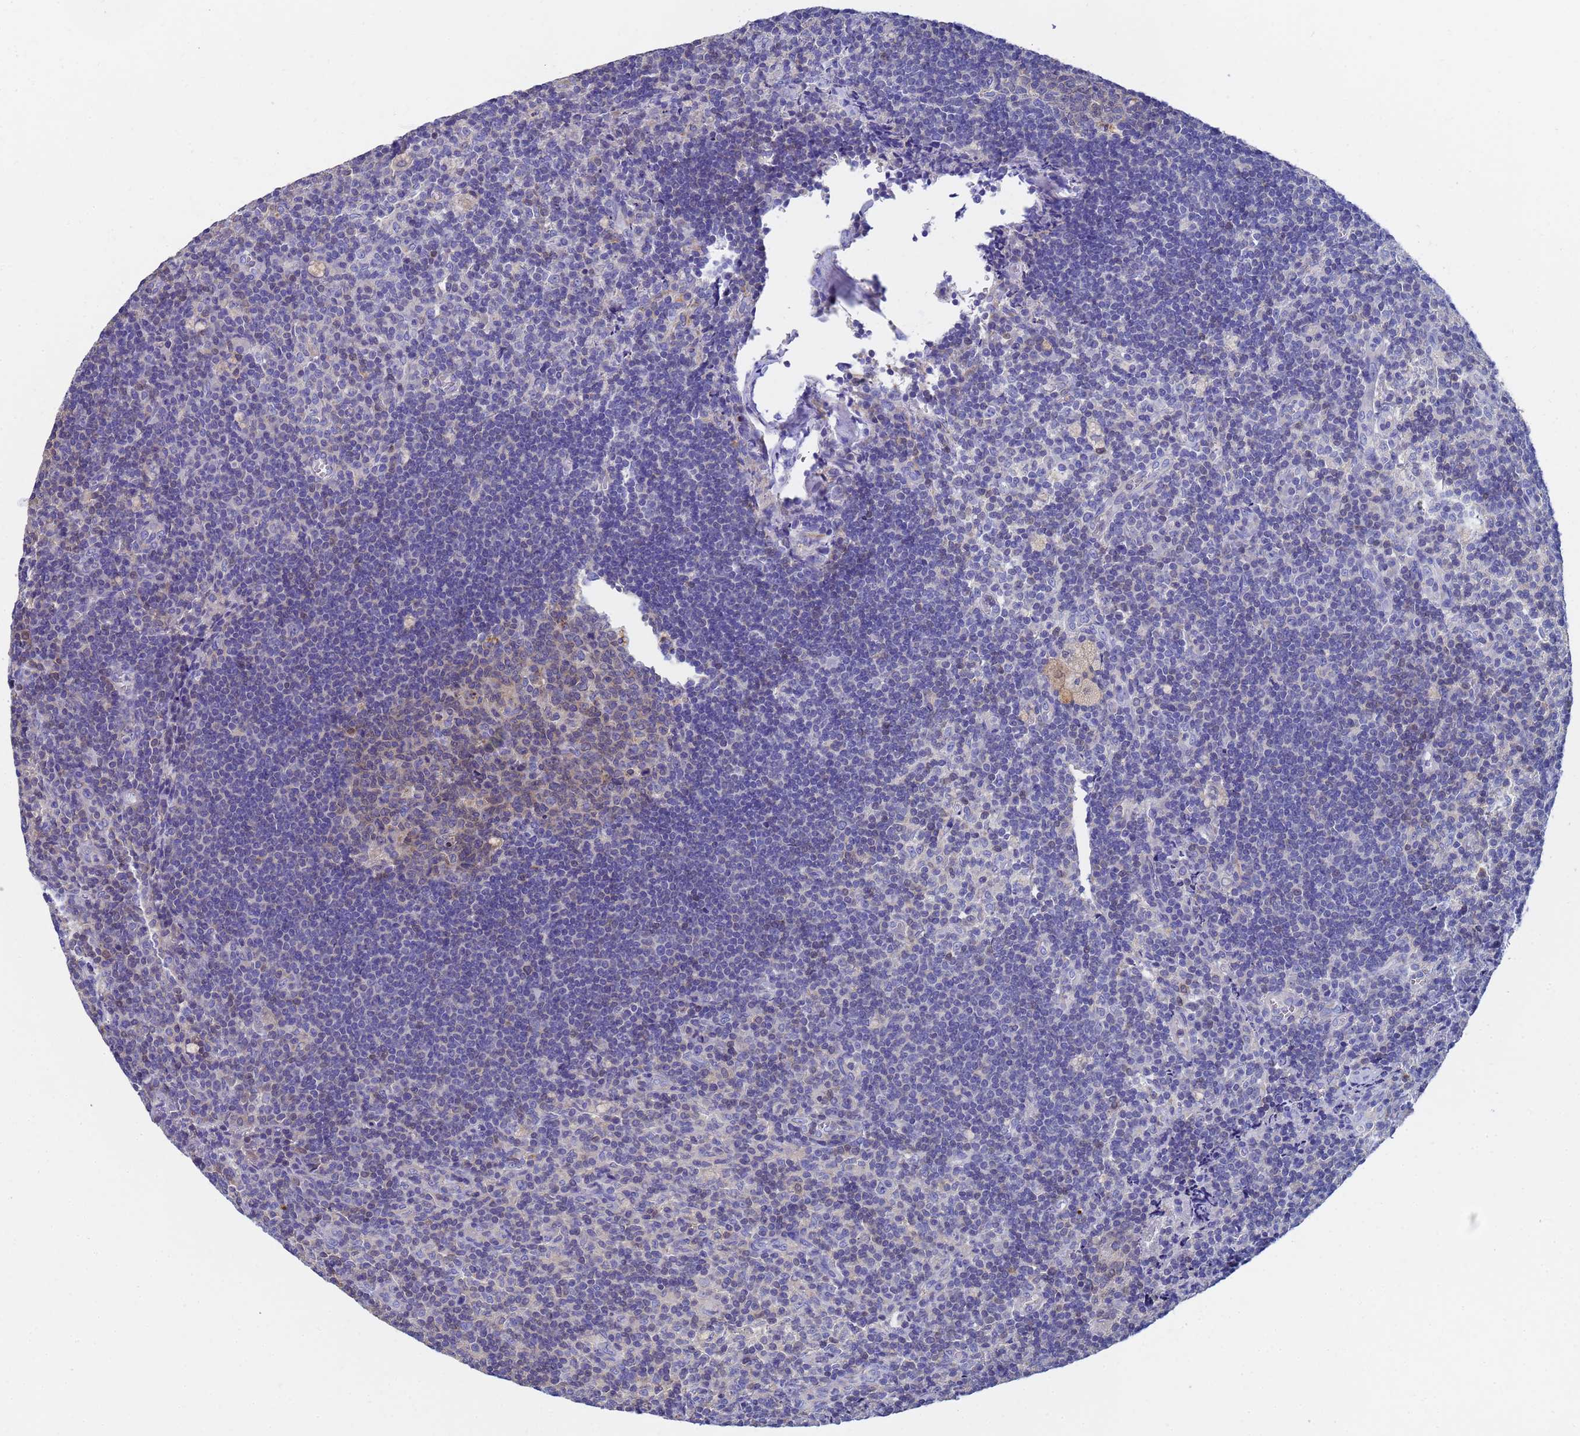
{"staining": {"intensity": "moderate", "quantity": "<25%", "location": "cytoplasmic/membranous"}, "tissue": "lymph node", "cell_type": "Germinal center cells", "image_type": "normal", "snomed": [{"axis": "morphology", "description": "Normal tissue, NOS"}, {"axis": "topography", "description": "Lymph node"}], "caption": "High-magnification brightfield microscopy of normal lymph node stained with DAB (brown) and counterstained with hematoxylin (blue). germinal center cells exhibit moderate cytoplasmic/membranous staining is seen in about<25% of cells.", "gene": "GCHFR", "patient": {"sex": "male", "age": 69}}